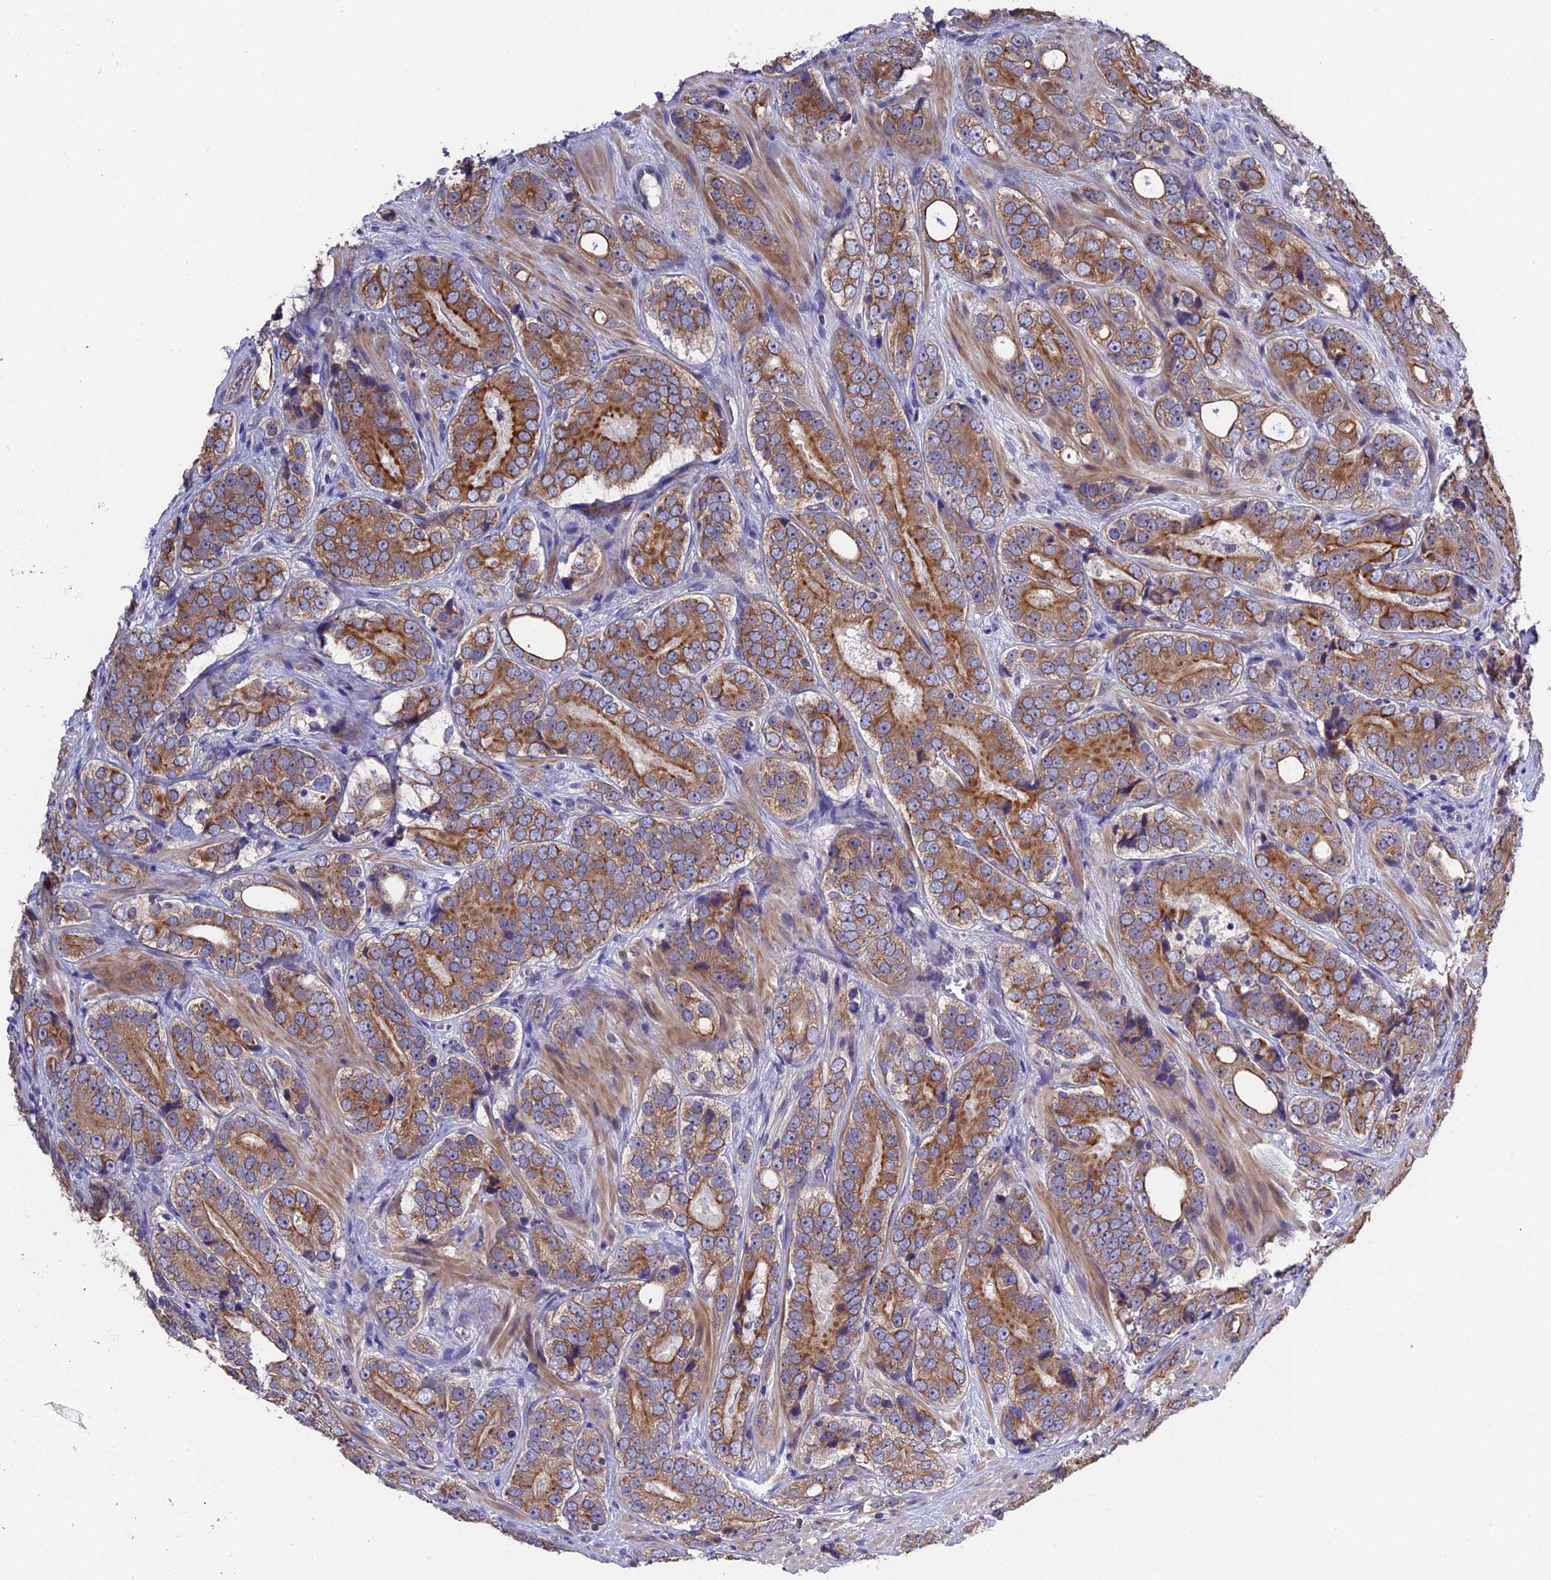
{"staining": {"intensity": "moderate", "quantity": ">75%", "location": "cytoplasmic/membranous"}, "tissue": "prostate cancer", "cell_type": "Tumor cells", "image_type": "cancer", "snomed": [{"axis": "morphology", "description": "Adenocarcinoma, High grade"}, {"axis": "topography", "description": "Prostate"}], "caption": "The micrograph displays staining of adenocarcinoma (high-grade) (prostate), revealing moderate cytoplasmic/membranous protein expression (brown color) within tumor cells.", "gene": "ZCCHC2", "patient": {"sex": "male", "age": 56}}